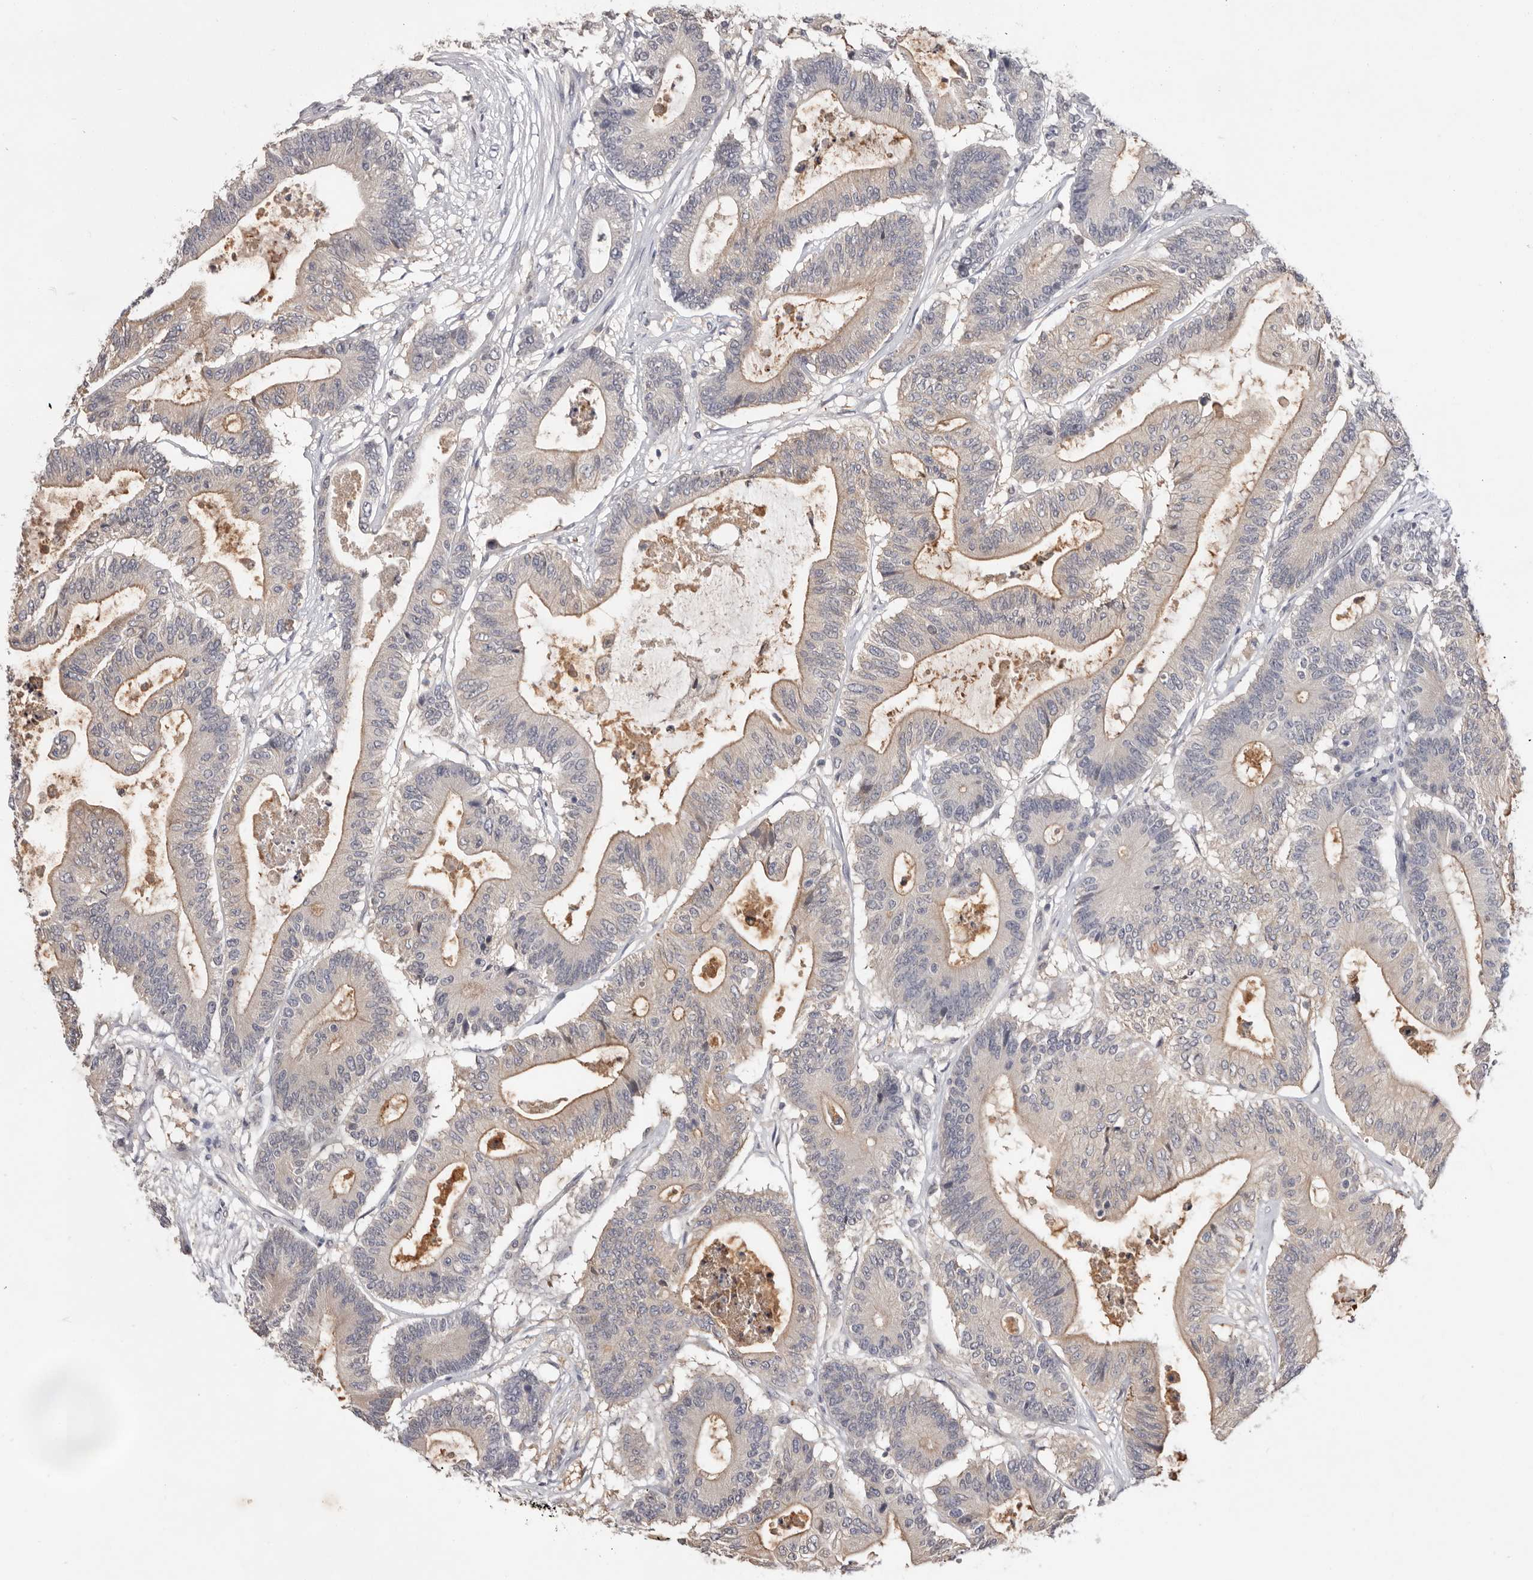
{"staining": {"intensity": "weak", "quantity": "25%-75%", "location": "cytoplasmic/membranous"}, "tissue": "colorectal cancer", "cell_type": "Tumor cells", "image_type": "cancer", "snomed": [{"axis": "morphology", "description": "Adenocarcinoma, NOS"}, {"axis": "topography", "description": "Colon"}], "caption": "Colorectal cancer stained with DAB IHC demonstrates low levels of weak cytoplasmic/membranous staining in about 25%-75% of tumor cells.", "gene": "DOP1A", "patient": {"sex": "female", "age": 84}}